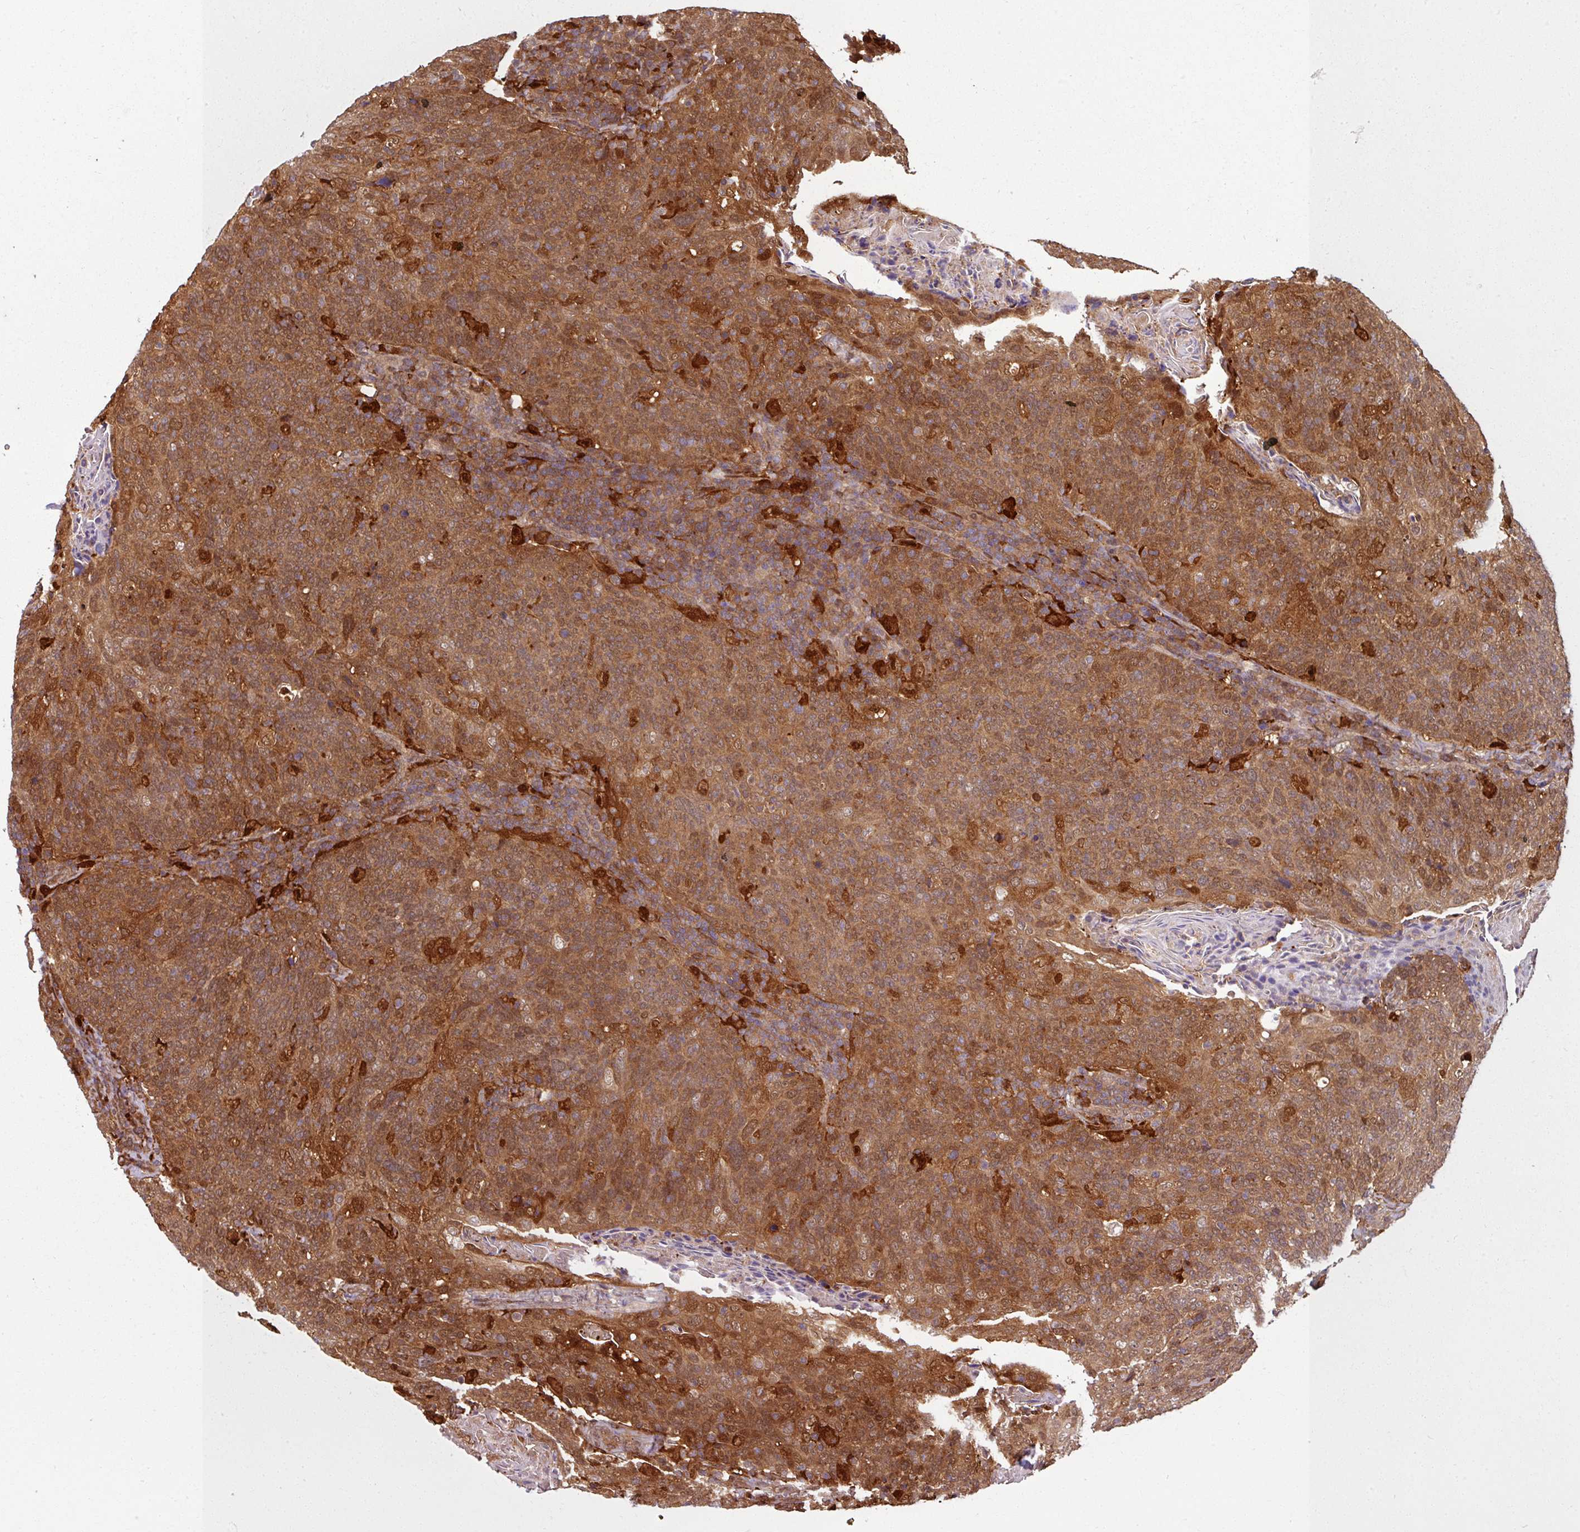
{"staining": {"intensity": "moderate", "quantity": ">75%", "location": "cytoplasmic/membranous,nuclear"}, "tissue": "head and neck cancer", "cell_type": "Tumor cells", "image_type": "cancer", "snomed": [{"axis": "morphology", "description": "Squamous cell carcinoma, NOS"}, {"axis": "morphology", "description": "Squamous cell carcinoma, metastatic, NOS"}, {"axis": "topography", "description": "Lymph node"}, {"axis": "topography", "description": "Head-Neck"}], "caption": "Immunohistochemistry (IHC) image of human metastatic squamous cell carcinoma (head and neck) stained for a protein (brown), which shows medium levels of moderate cytoplasmic/membranous and nuclear expression in about >75% of tumor cells.", "gene": "KCTD11", "patient": {"sex": "male", "age": 62}}